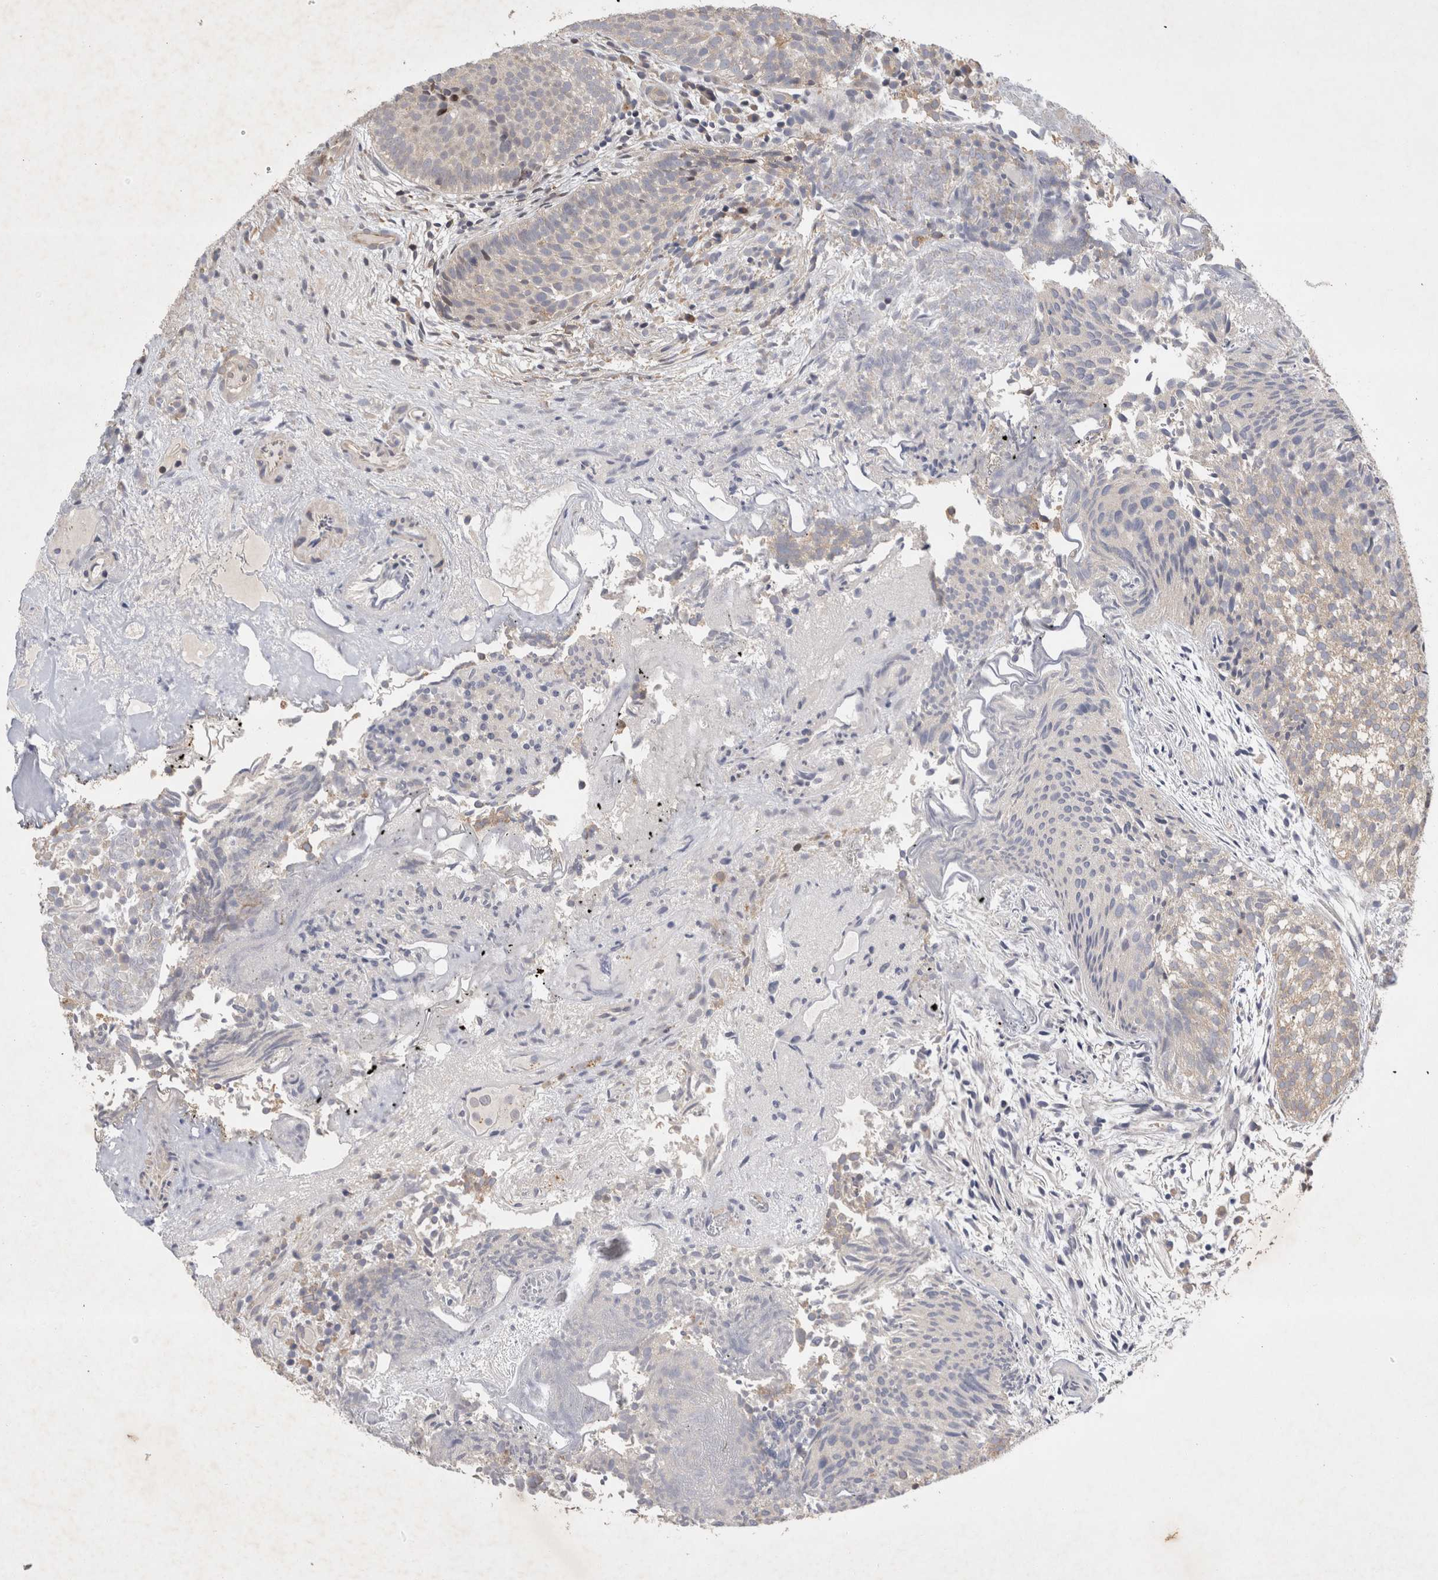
{"staining": {"intensity": "weak", "quantity": "<25%", "location": "nuclear"}, "tissue": "urothelial cancer", "cell_type": "Tumor cells", "image_type": "cancer", "snomed": [{"axis": "morphology", "description": "Urothelial carcinoma, Low grade"}, {"axis": "topography", "description": "Urinary bladder"}], "caption": "The photomicrograph exhibits no significant expression in tumor cells of urothelial carcinoma (low-grade). (Immunohistochemistry, brightfield microscopy, high magnification).", "gene": "C8orf58", "patient": {"sex": "male", "age": 86}}